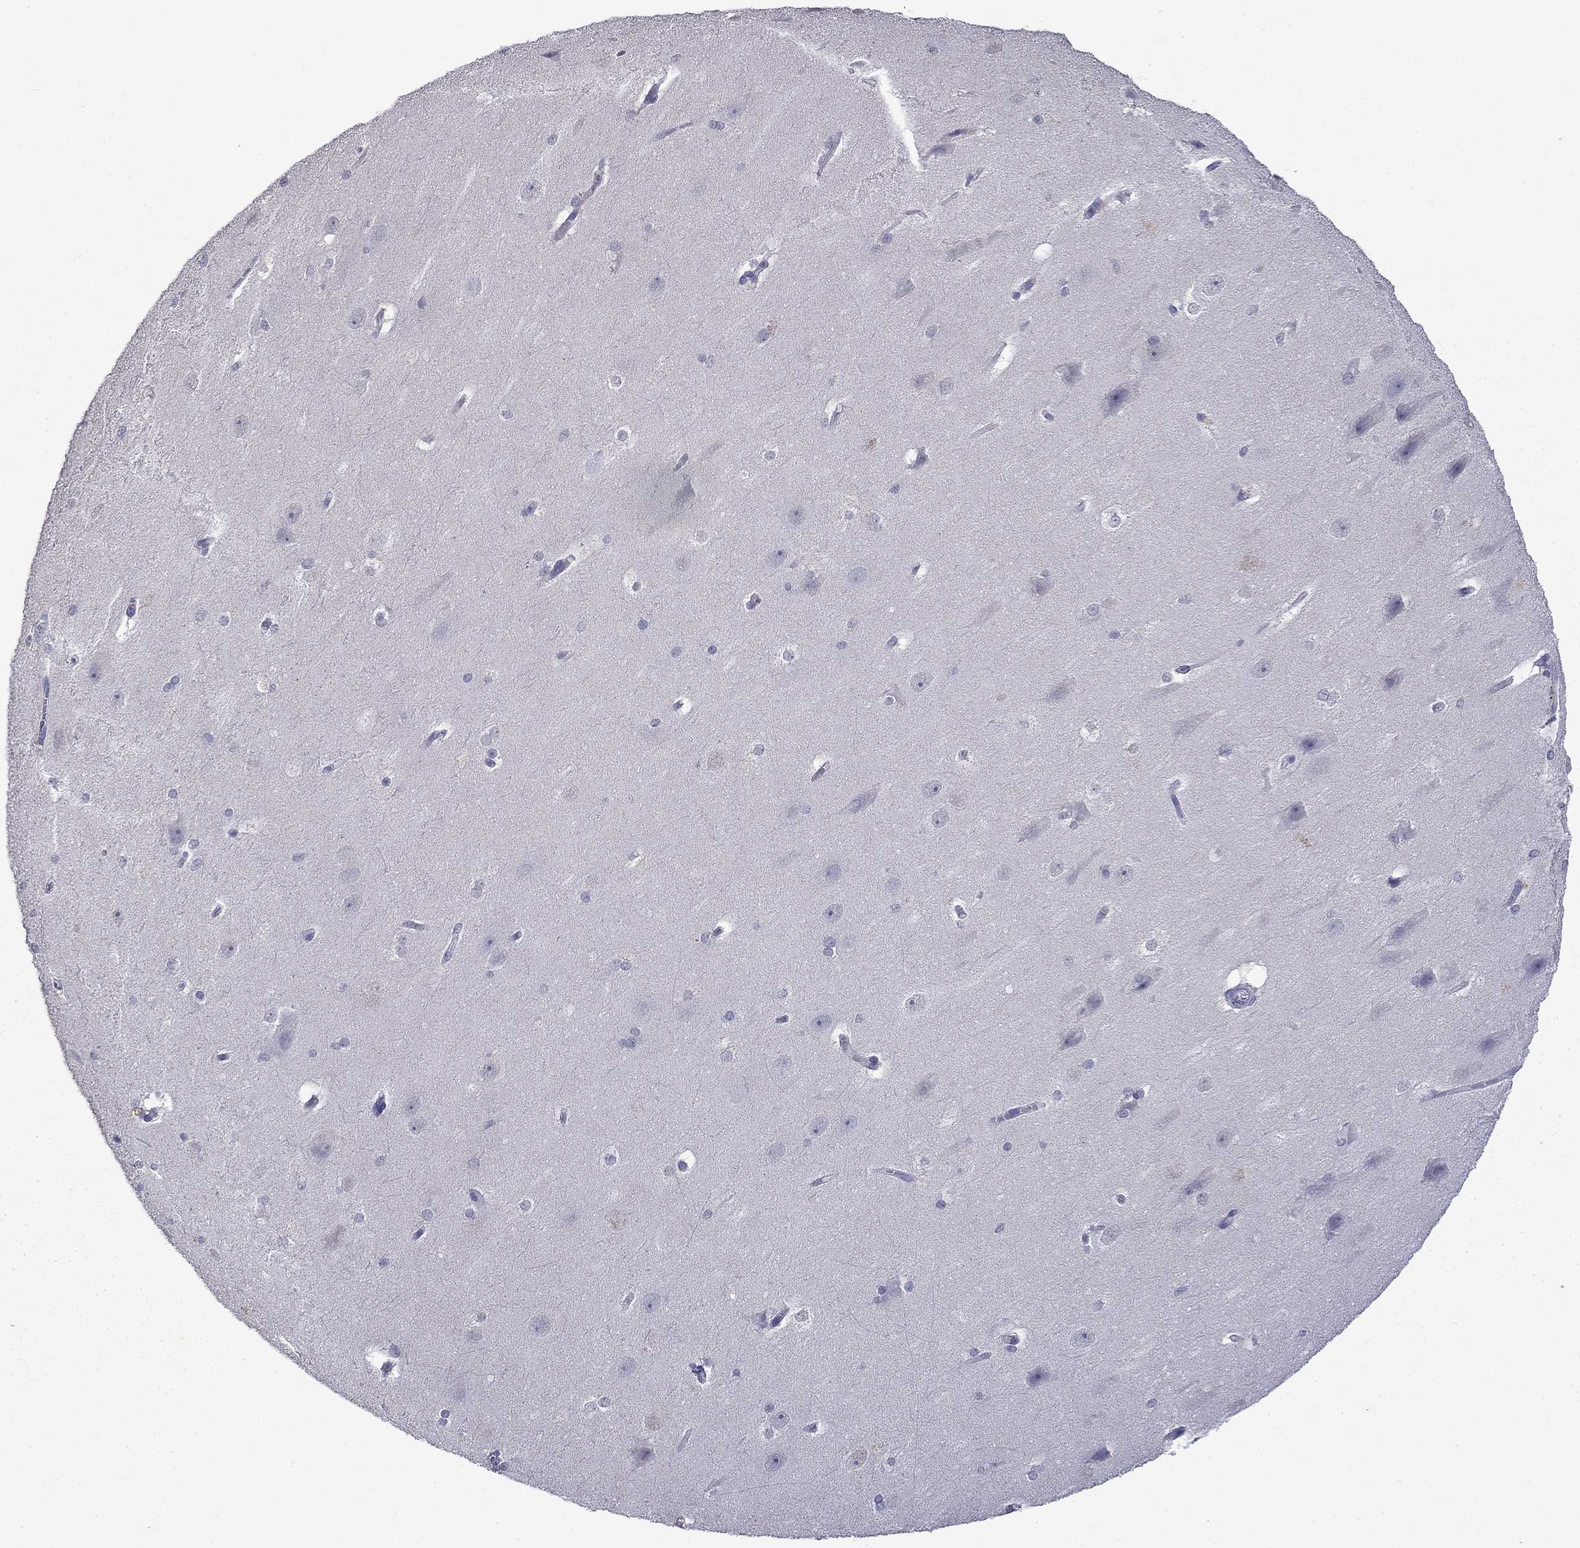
{"staining": {"intensity": "negative", "quantity": "none", "location": "none"}, "tissue": "hippocampus", "cell_type": "Glial cells", "image_type": "normal", "snomed": [{"axis": "morphology", "description": "Normal tissue, NOS"}, {"axis": "topography", "description": "Cerebral cortex"}, {"axis": "topography", "description": "Hippocampus"}], "caption": "A high-resolution micrograph shows immunohistochemistry staining of benign hippocampus, which exhibits no significant expression in glial cells. Nuclei are stained in blue.", "gene": "IRF5", "patient": {"sex": "female", "age": 19}}